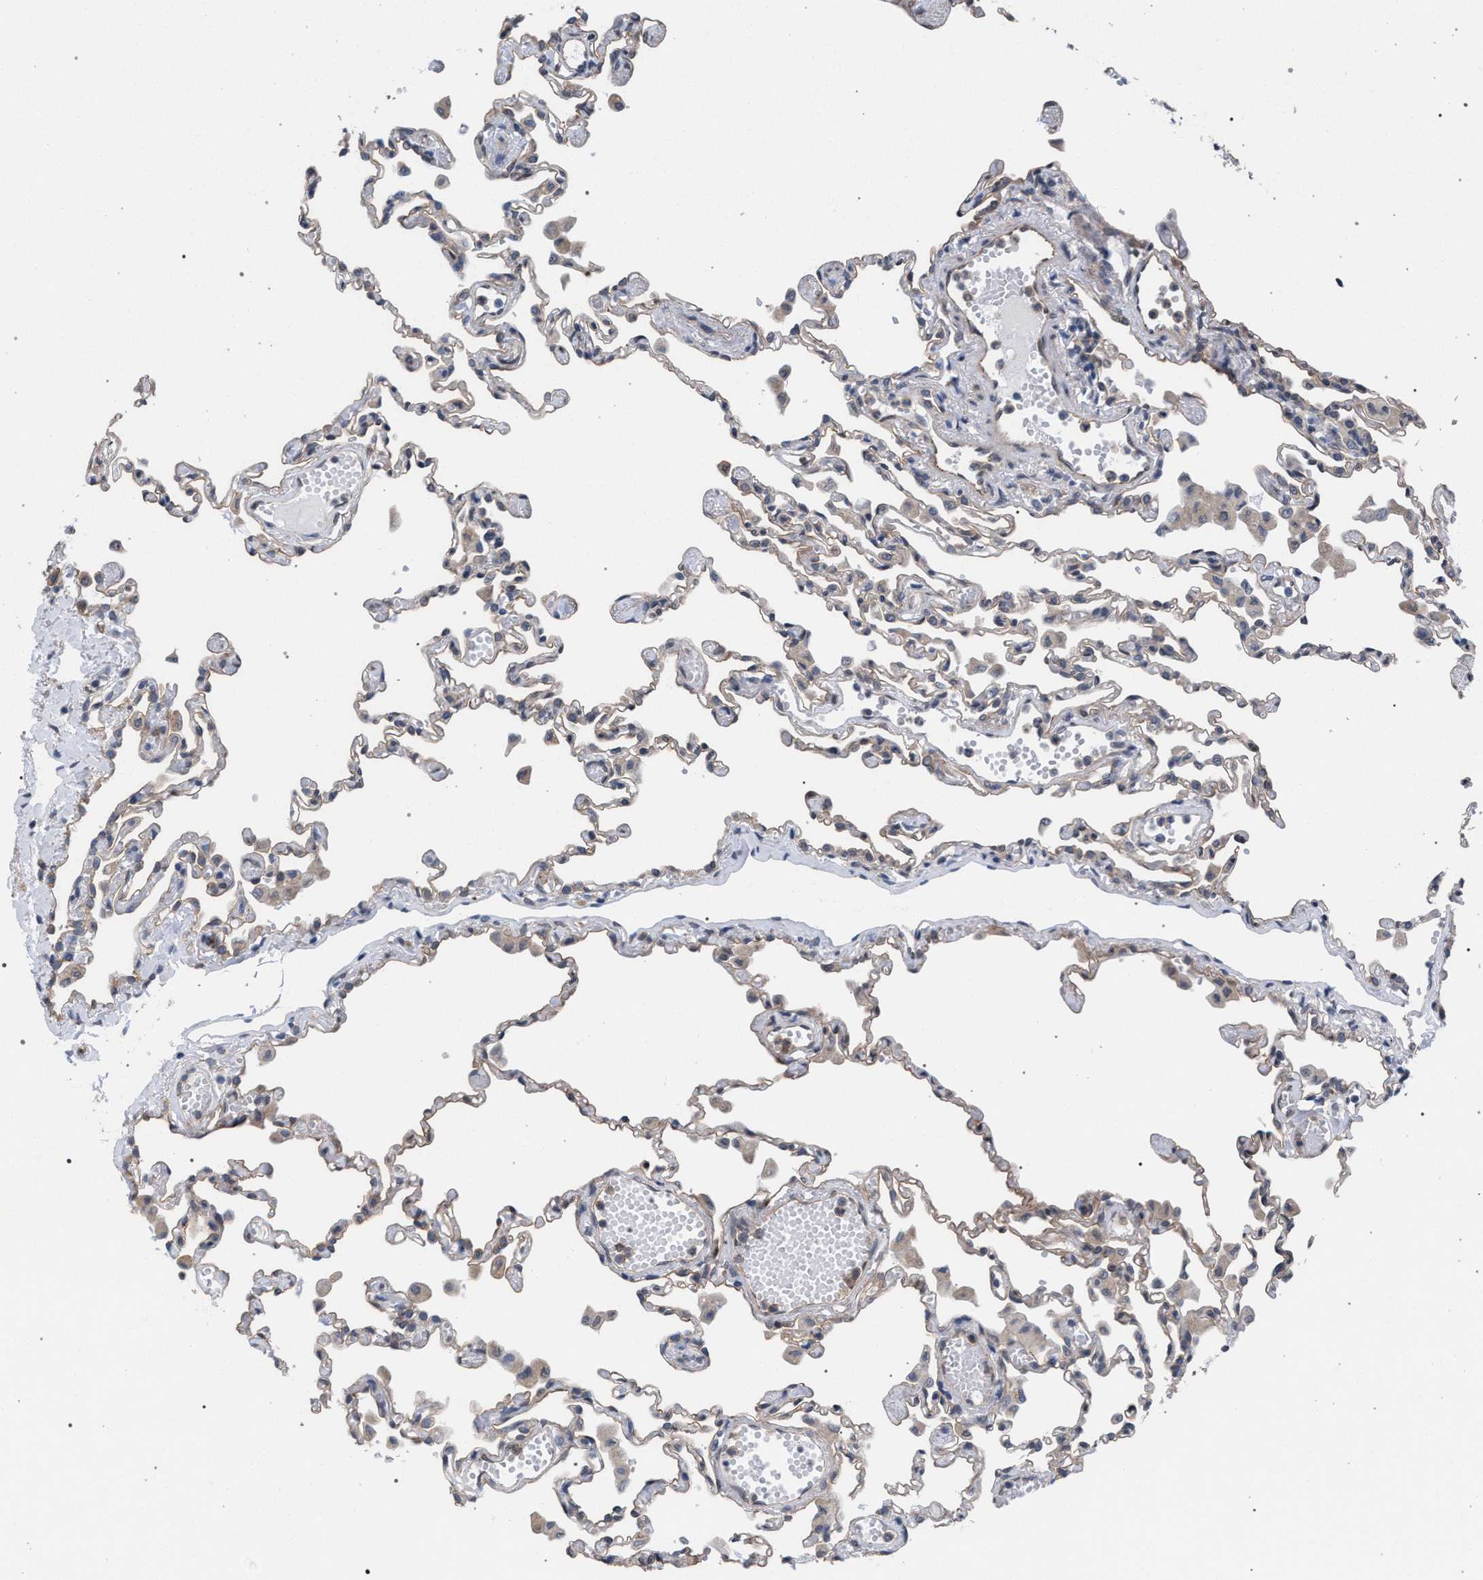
{"staining": {"intensity": "weak", "quantity": ">75%", "location": "cytoplasmic/membranous"}, "tissue": "lung", "cell_type": "Alveolar cells", "image_type": "normal", "snomed": [{"axis": "morphology", "description": "Normal tissue, NOS"}, {"axis": "topography", "description": "Bronchus"}, {"axis": "topography", "description": "Lung"}], "caption": "Immunohistochemical staining of unremarkable lung displays weak cytoplasmic/membranous protein positivity in about >75% of alveolar cells. The staining was performed using DAB (3,3'-diaminobenzidine), with brown indicating positive protein expression. Nuclei are stained blue with hematoxylin.", "gene": "ARPC5L", "patient": {"sex": "female", "age": 49}}